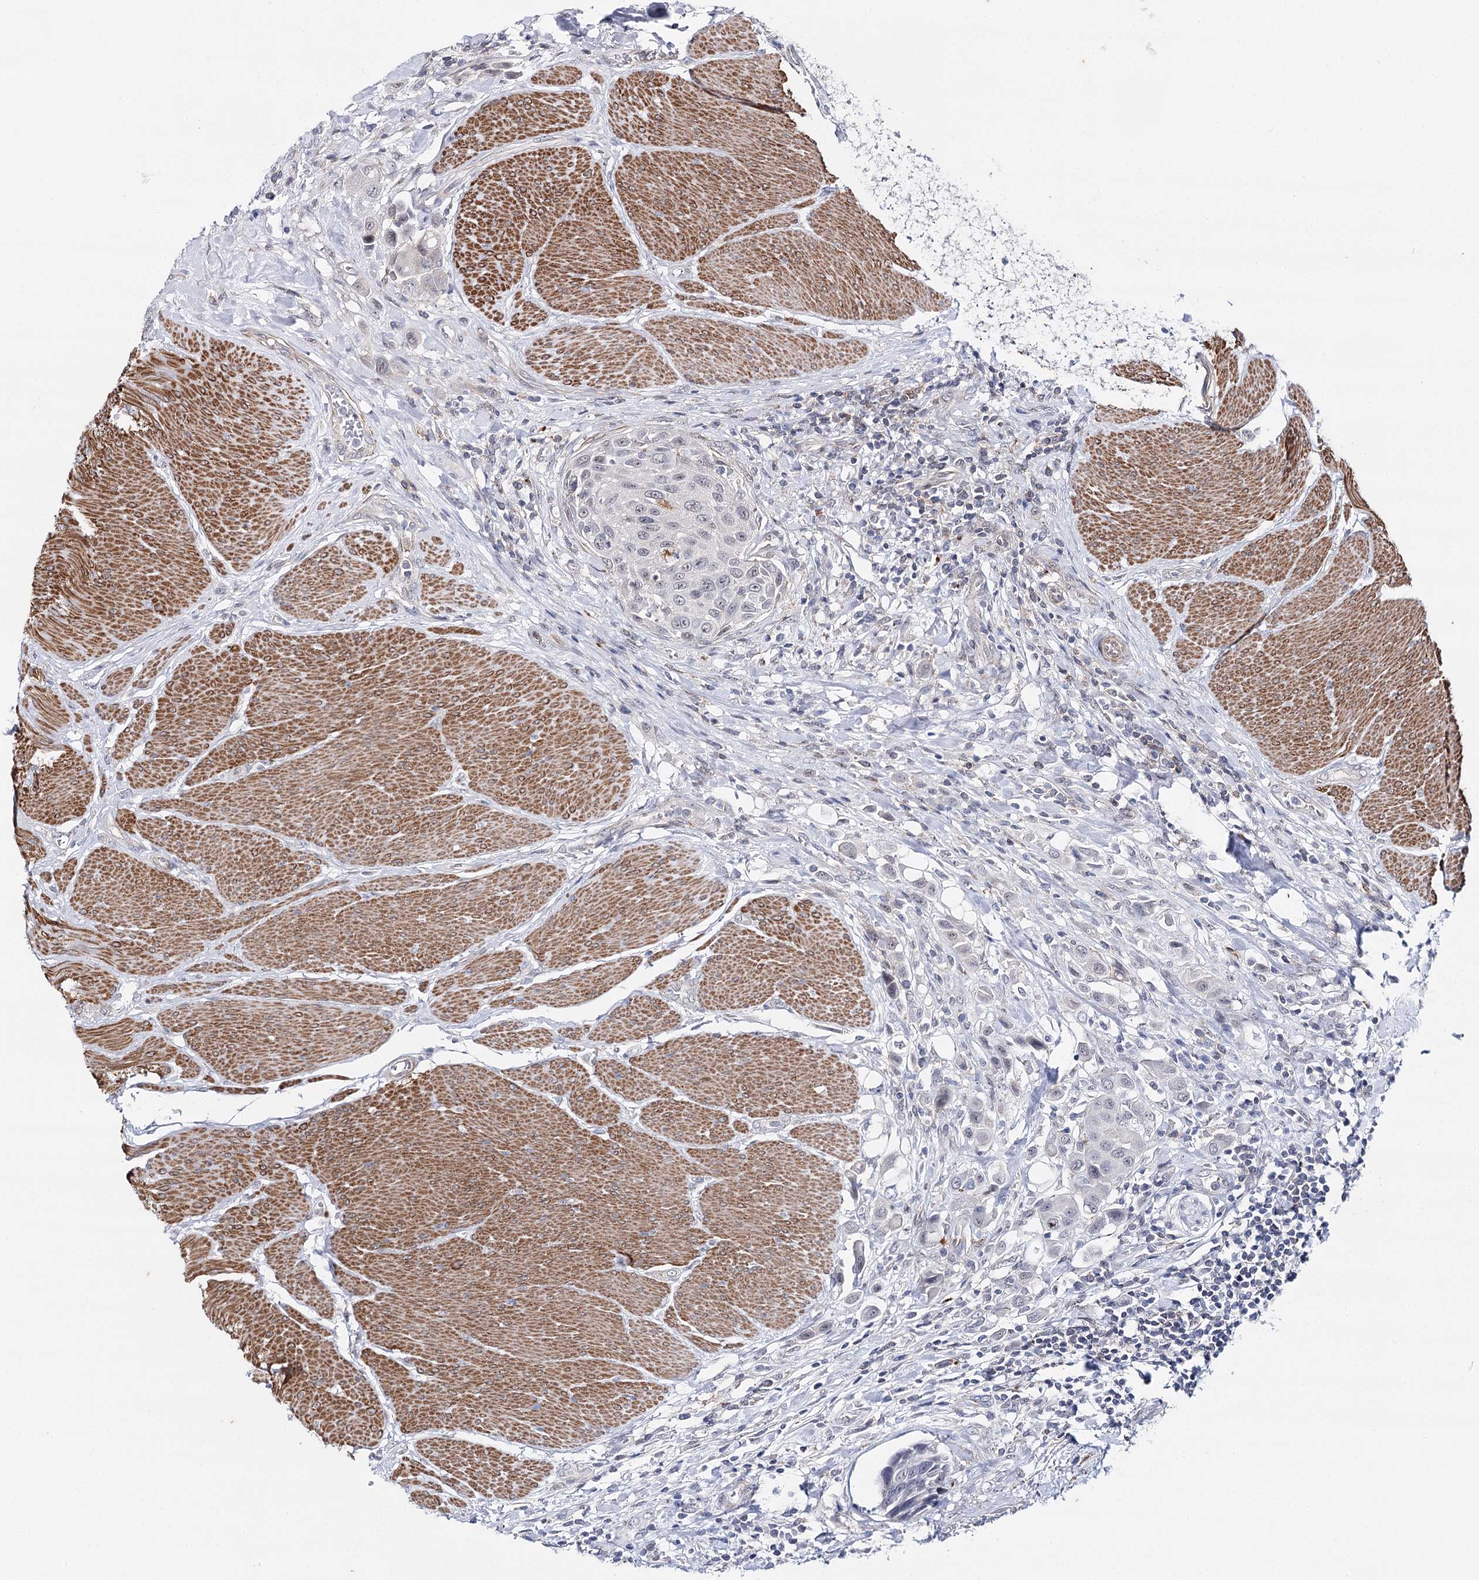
{"staining": {"intensity": "negative", "quantity": "none", "location": "none"}, "tissue": "urothelial cancer", "cell_type": "Tumor cells", "image_type": "cancer", "snomed": [{"axis": "morphology", "description": "Urothelial carcinoma, High grade"}, {"axis": "topography", "description": "Urinary bladder"}], "caption": "The immunohistochemistry micrograph has no significant positivity in tumor cells of urothelial carcinoma (high-grade) tissue.", "gene": "AGXT2", "patient": {"sex": "male", "age": 50}}